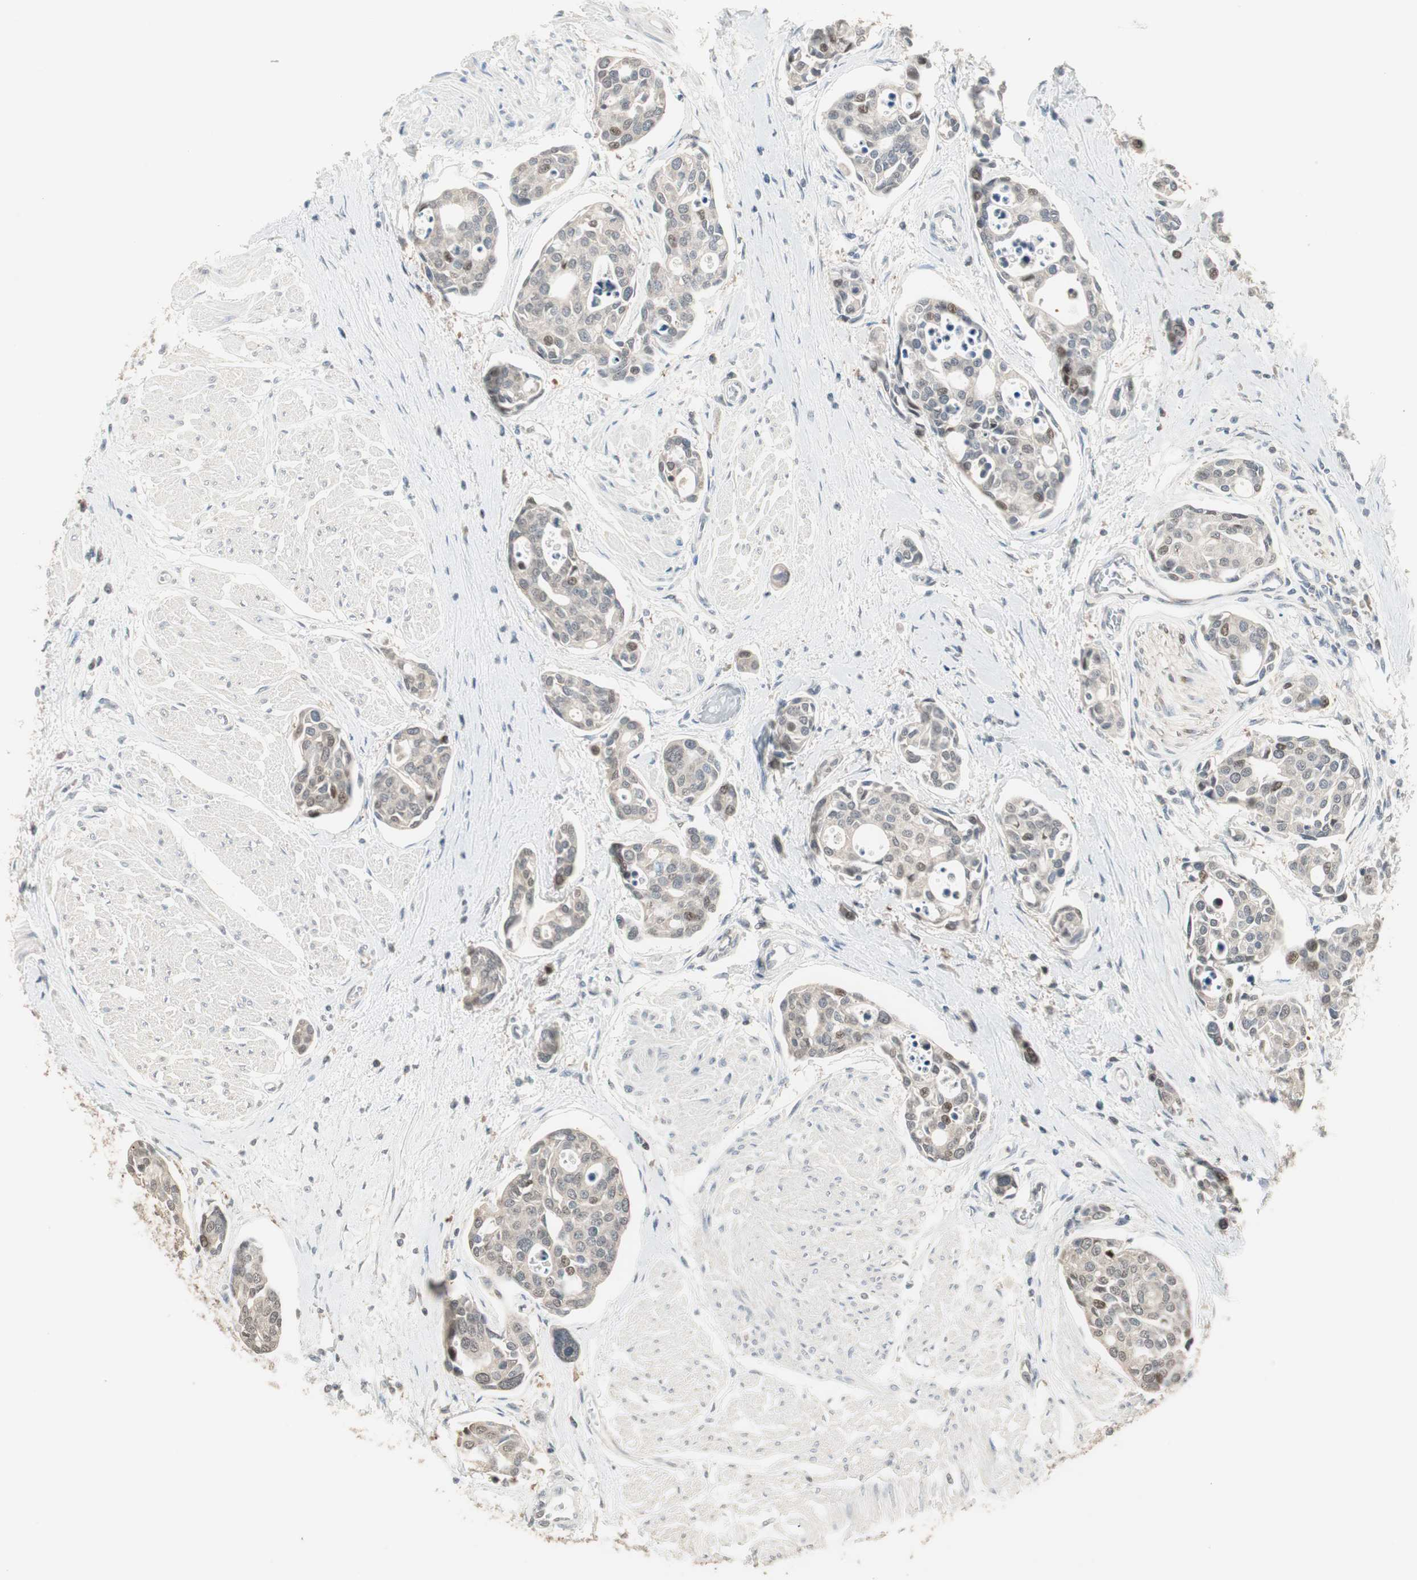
{"staining": {"intensity": "moderate", "quantity": "<25%", "location": "cytoplasmic/membranous,nuclear"}, "tissue": "urothelial cancer", "cell_type": "Tumor cells", "image_type": "cancer", "snomed": [{"axis": "morphology", "description": "Urothelial carcinoma, High grade"}, {"axis": "topography", "description": "Urinary bladder"}], "caption": "An image of human urothelial cancer stained for a protein shows moderate cytoplasmic/membranous and nuclear brown staining in tumor cells.", "gene": "PDZK1", "patient": {"sex": "male", "age": 78}}